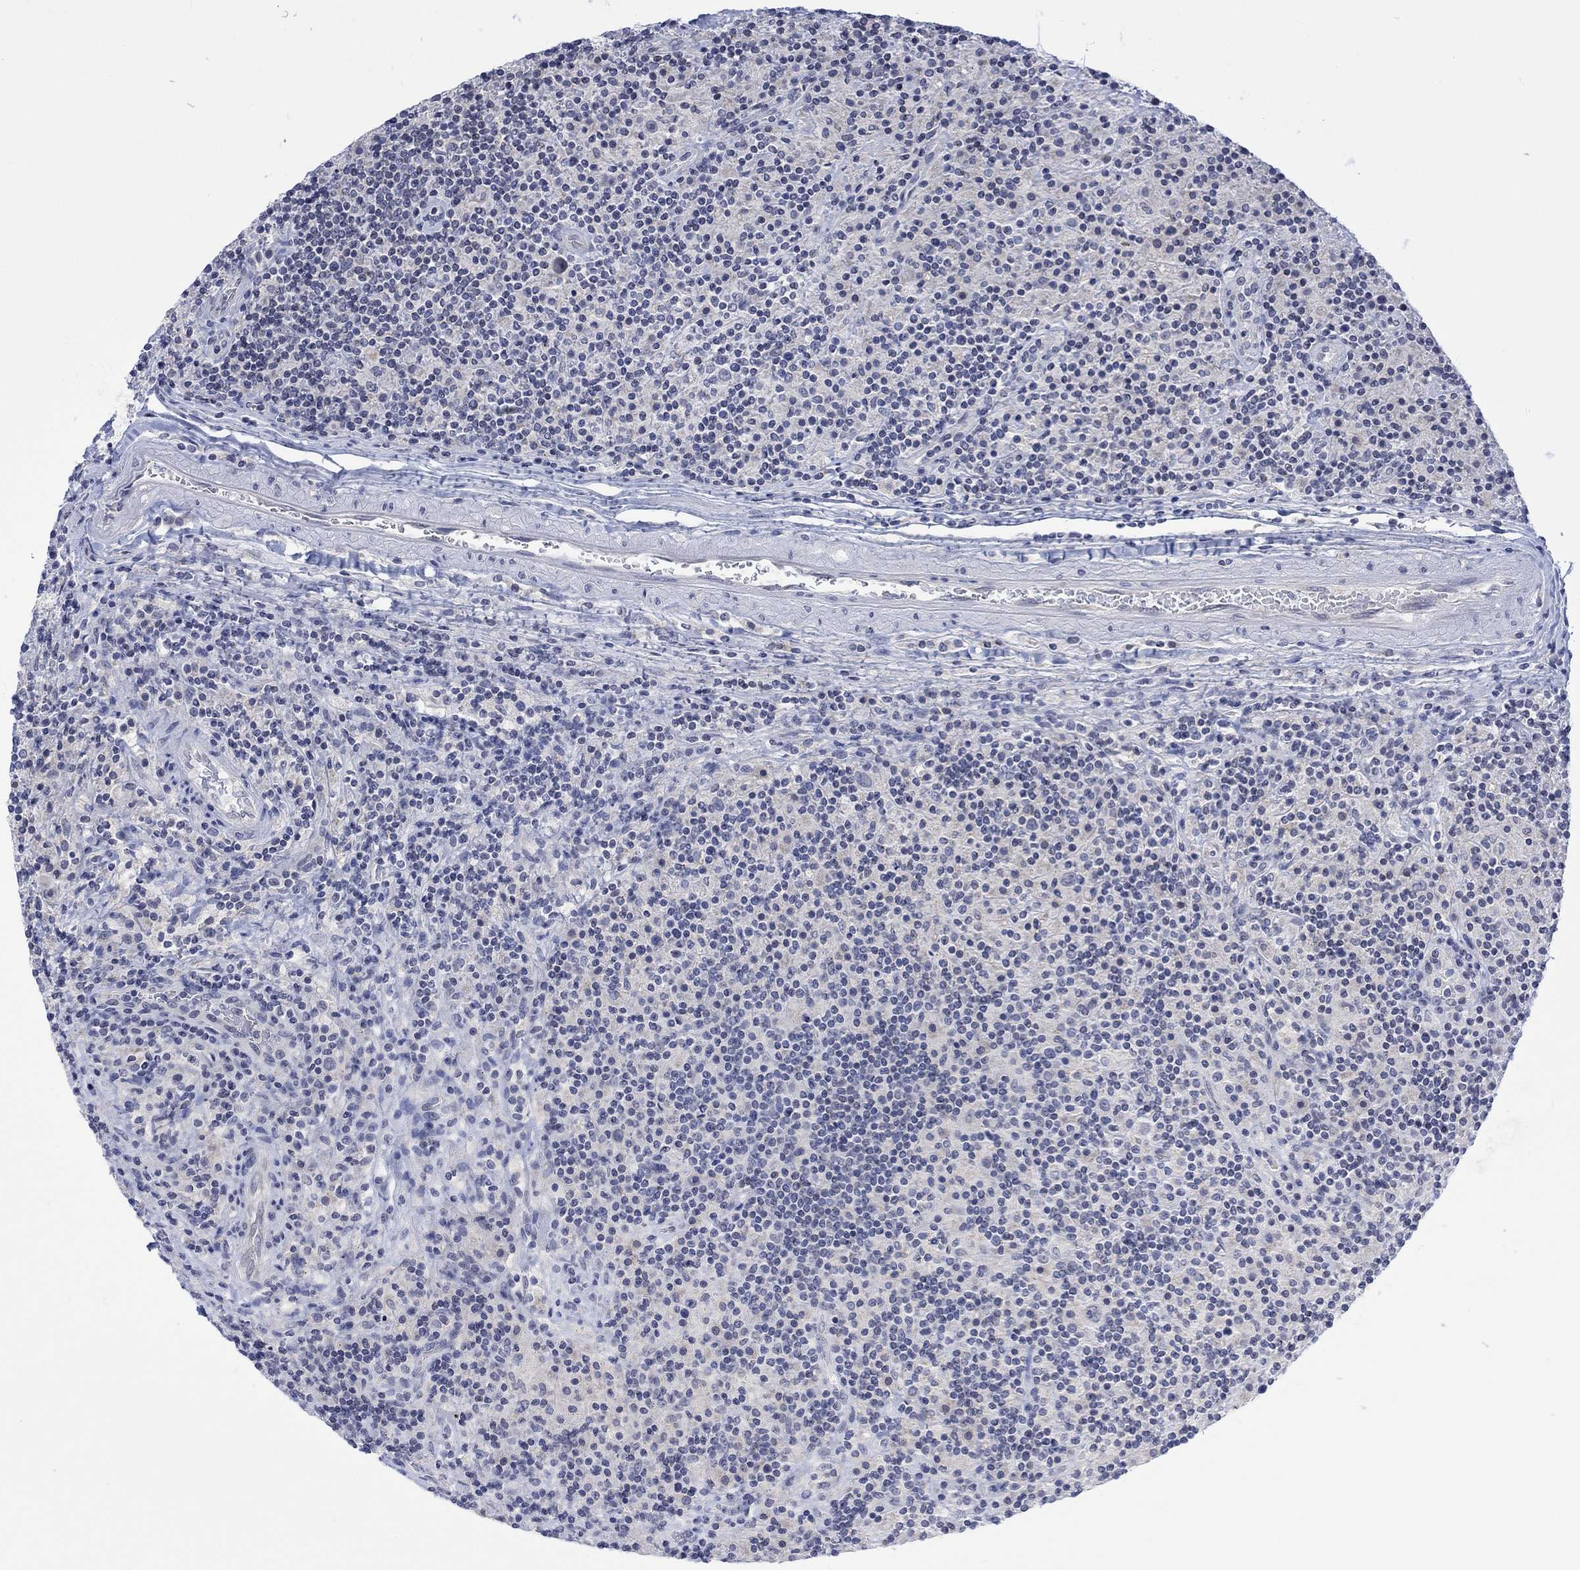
{"staining": {"intensity": "negative", "quantity": "none", "location": "none"}, "tissue": "lymphoma", "cell_type": "Tumor cells", "image_type": "cancer", "snomed": [{"axis": "morphology", "description": "Hodgkin's disease, NOS"}, {"axis": "topography", "description": "Lymph node"}], "caption": "Immunohistochemical staining of human Hodgkin's disease displays no significant expression in tumor cells.", "gene": "DCX", "patient": {"sex": "male", "age": 70}}